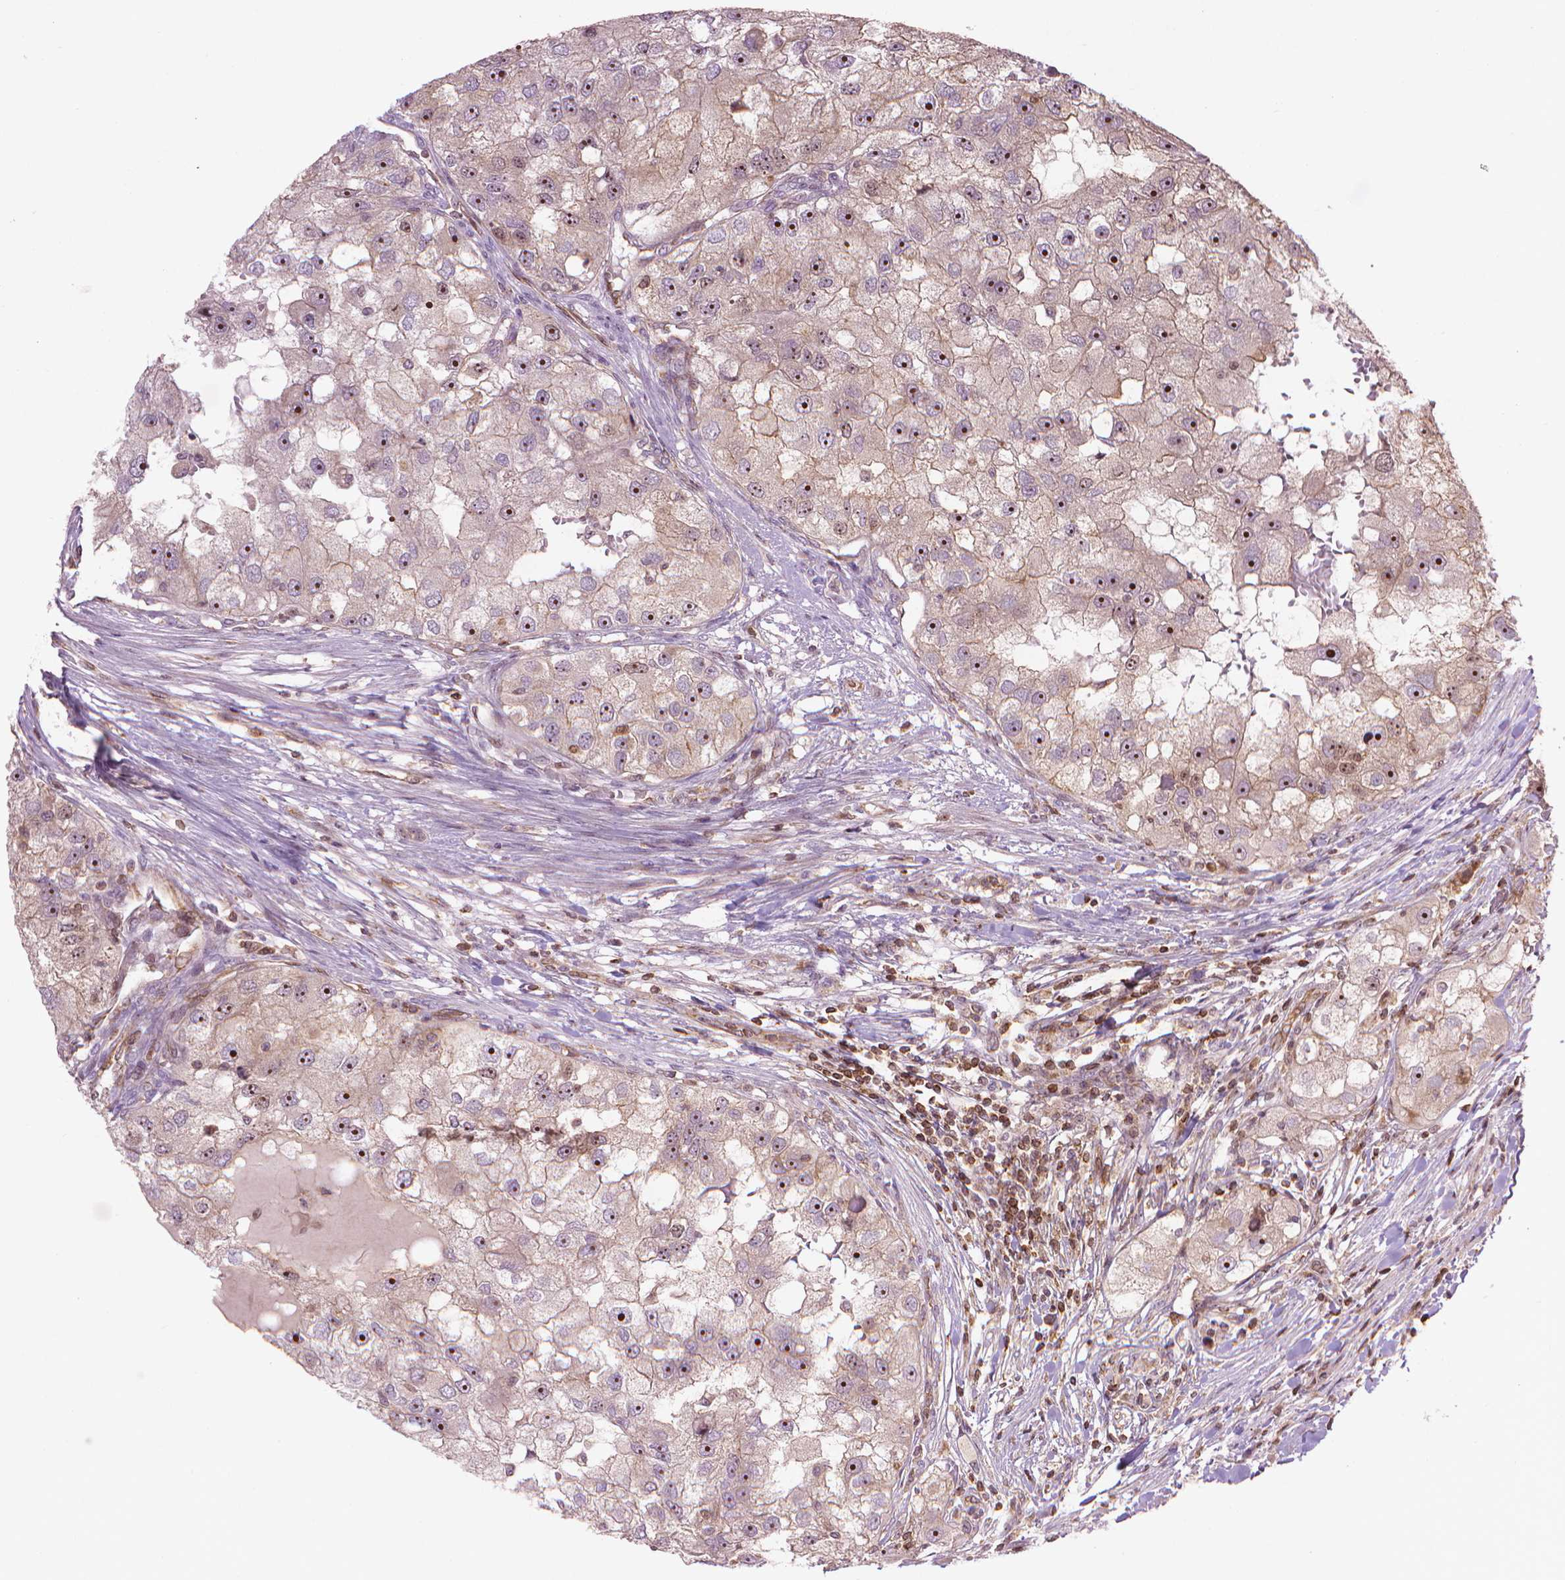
{"staining": {"intensity": "strong", "quantity": "25%-75%", "location": "nuclear"}, "tissue": "renal cancer", "cell_type": "Tumor cells", "image_type": "cancer", "snomed": [{"axis": "morphology", "description": "Adenocarcinoma, NOS"}, {"axis": "topography", "description": "Kidney"}], "caption": "Immunohistochemical staining of renal adenocarcinoma exhibits high levels of strong nuclear protein staining in about 25%-75% of tumor cells.", "gene": "SMC2", "patient": {"sex": "male", "age": 63}}